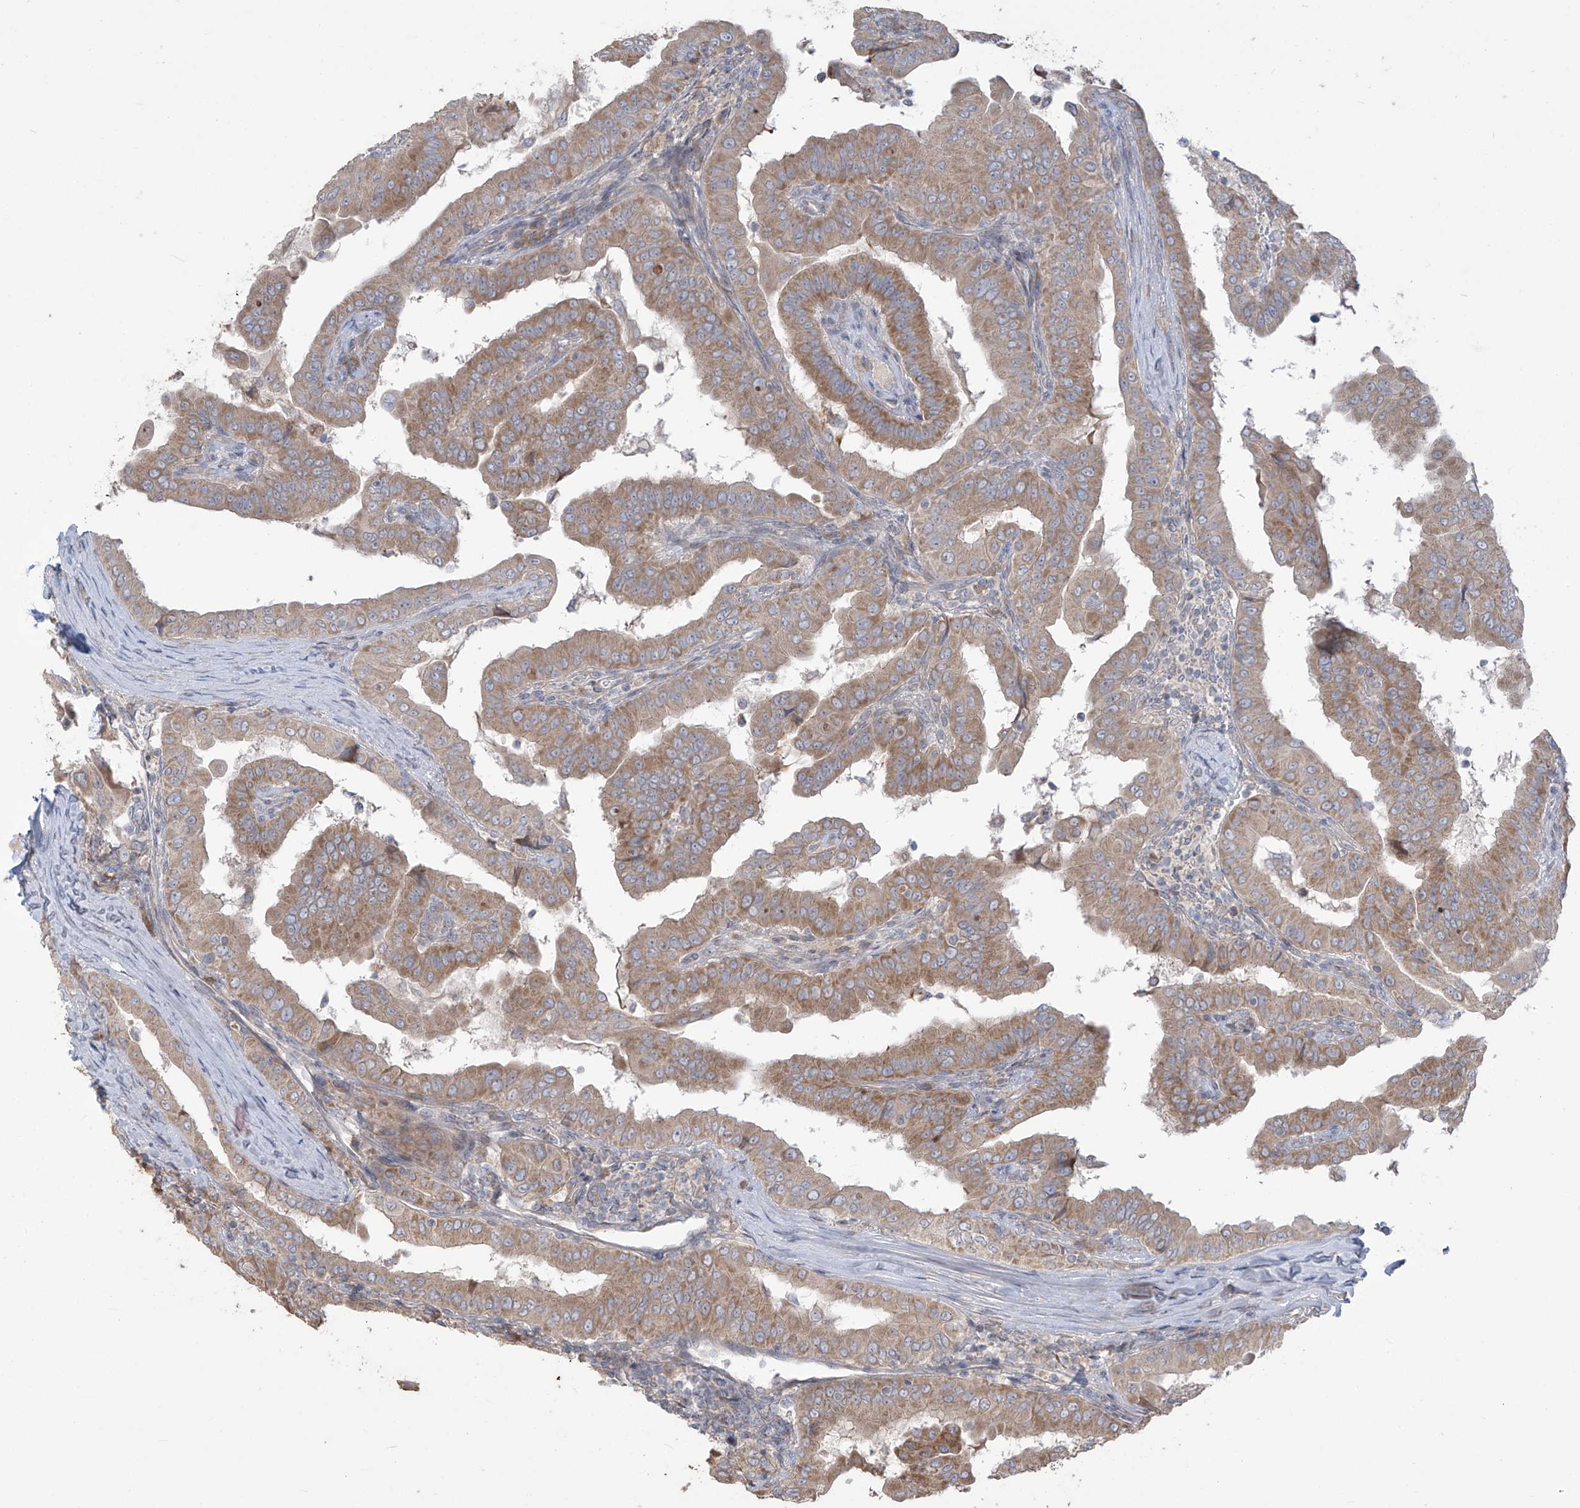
{"staining": {"intensity": "moderate", "quantity": ">75%", "location": "cytoplasmic/membranous"}, "tissue": "thyroid cancer", "cell_type": "Tumor cells", "image_type": "cancer", "snomed": [{"axis": "morphology", "description": "Papillary adenocarcinoma, NOS"}, {"axis": "topography", "description": "Thyroid gland"}], "caption": "Human thyroid cancer (papillary adenocarcinoma) stained for a protein (brown) exhibits moderate cytoplasmic/membranous positive expression in approximately >75% of tumor cells.", "gene": "MAGIX", "patient": {"sex": "male", "age": 33}}